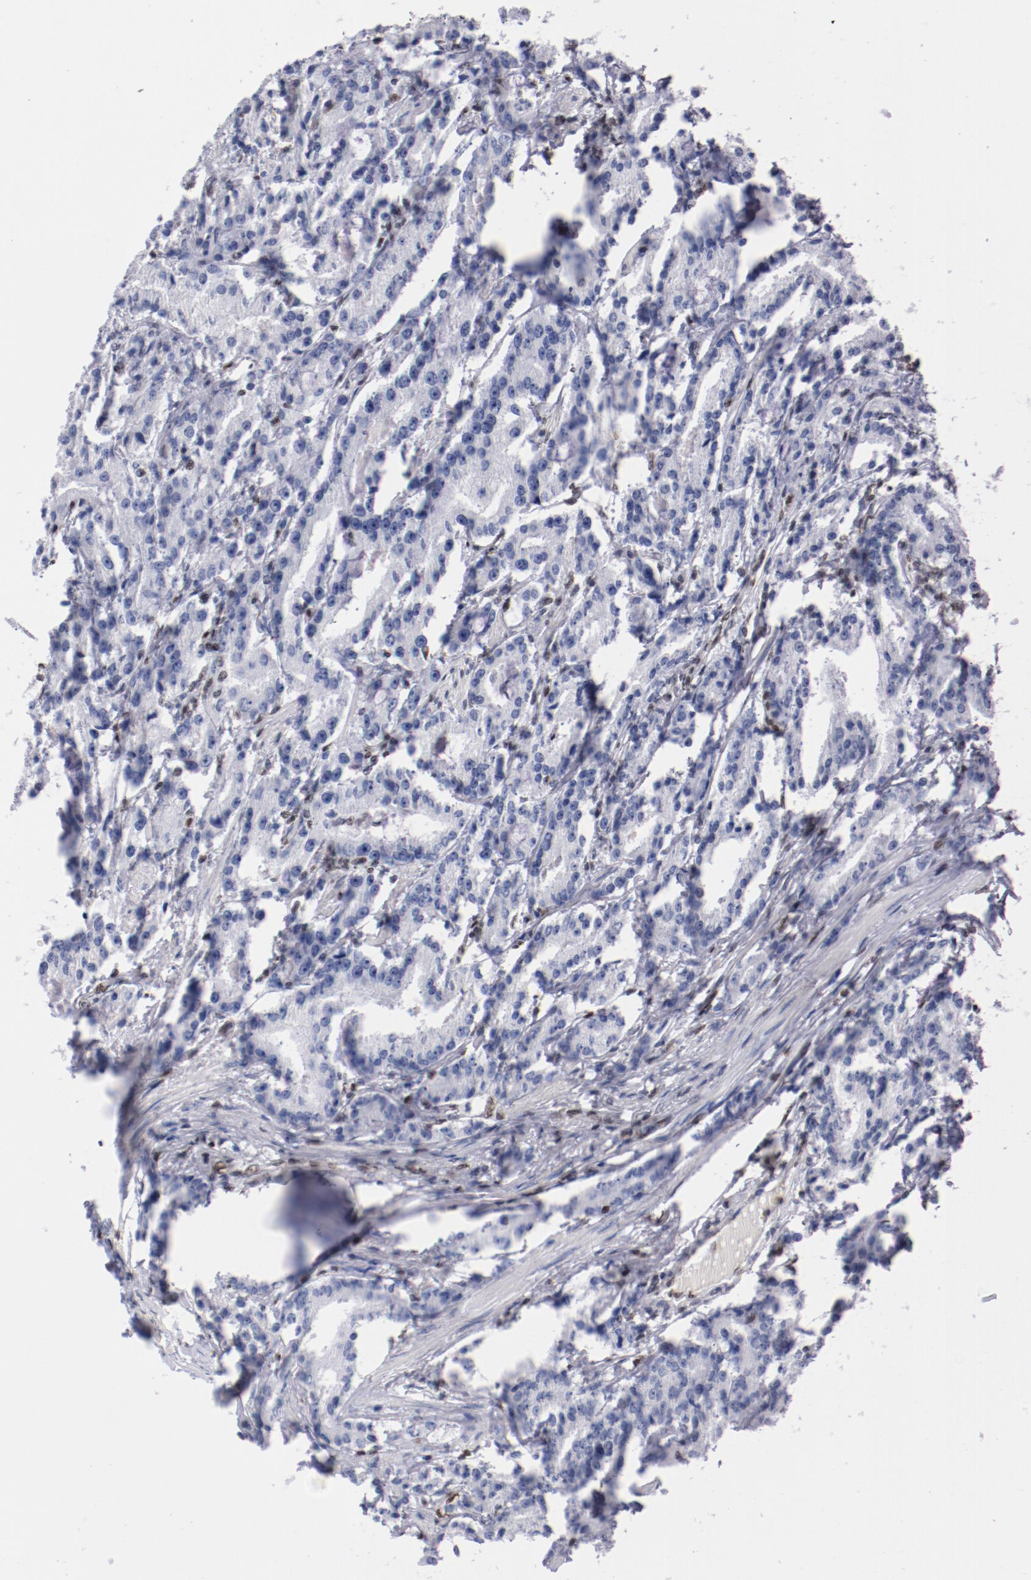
{"staining": {"intensity": "negative", "quantity": "none", "location": "none"}, "tissue": "prostate cancer", "cell_type": "Tumor cells", "image_type": "cancer", "snomed": [{"axis": "morphology", "description": "Adenocarcinoma, Medium grade"}, {"axis": "topography", "description": "Prostate"}], "caption": "An immunohistochemistry (IHC) micrograph of prostate cancer is shown. There is no staining in tumor cells of prostate cancer. (Brightfield microscopy of DAB IHC at high magnification).", "gene": "IFI16", "patient": {"sex": "male", "age": 72}}